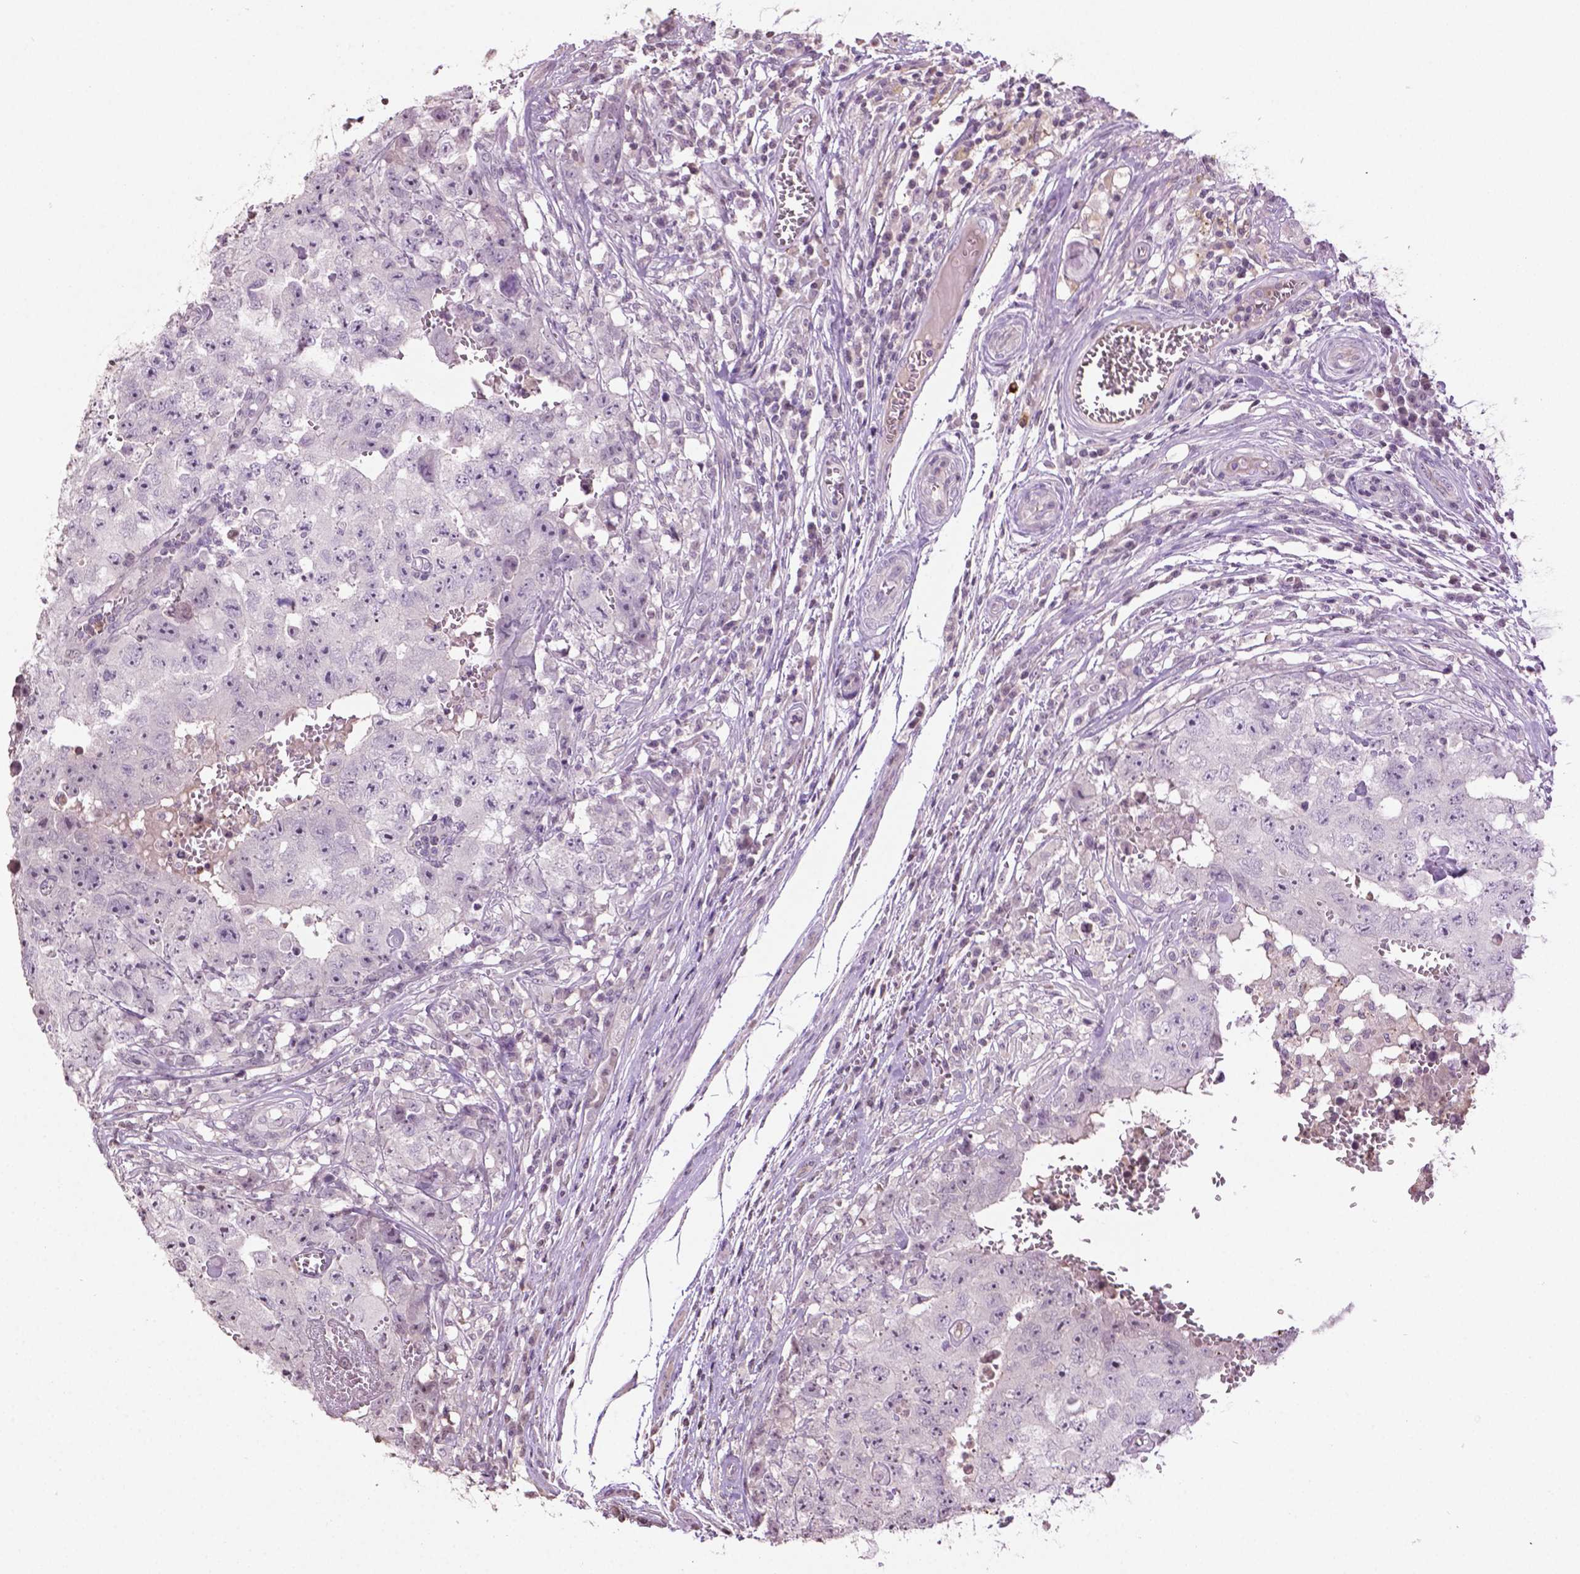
{"staining": {"intensity": "negative", "quantity": "none", "location": "none"}, "tissue": "testis cancer", "cell_type": "Tumor cells", "image_type": "cancer", "snomed": [{"axis": "morphology", "description": "Carcinoma, Embryonal, NOS"}, {"axis": "topography", "description": "Testis"}], "caption": "This is a image of immunohistochemistry (IHC) staining of testis embryonal carcinoma, which shows no expression in tumor cells. The staining is performed using DAB brown chromogen with nuclei counter-stained in using hematoxylin.", "gene": "NTNG2", "patient": {"sex": "male", "age": 36}}